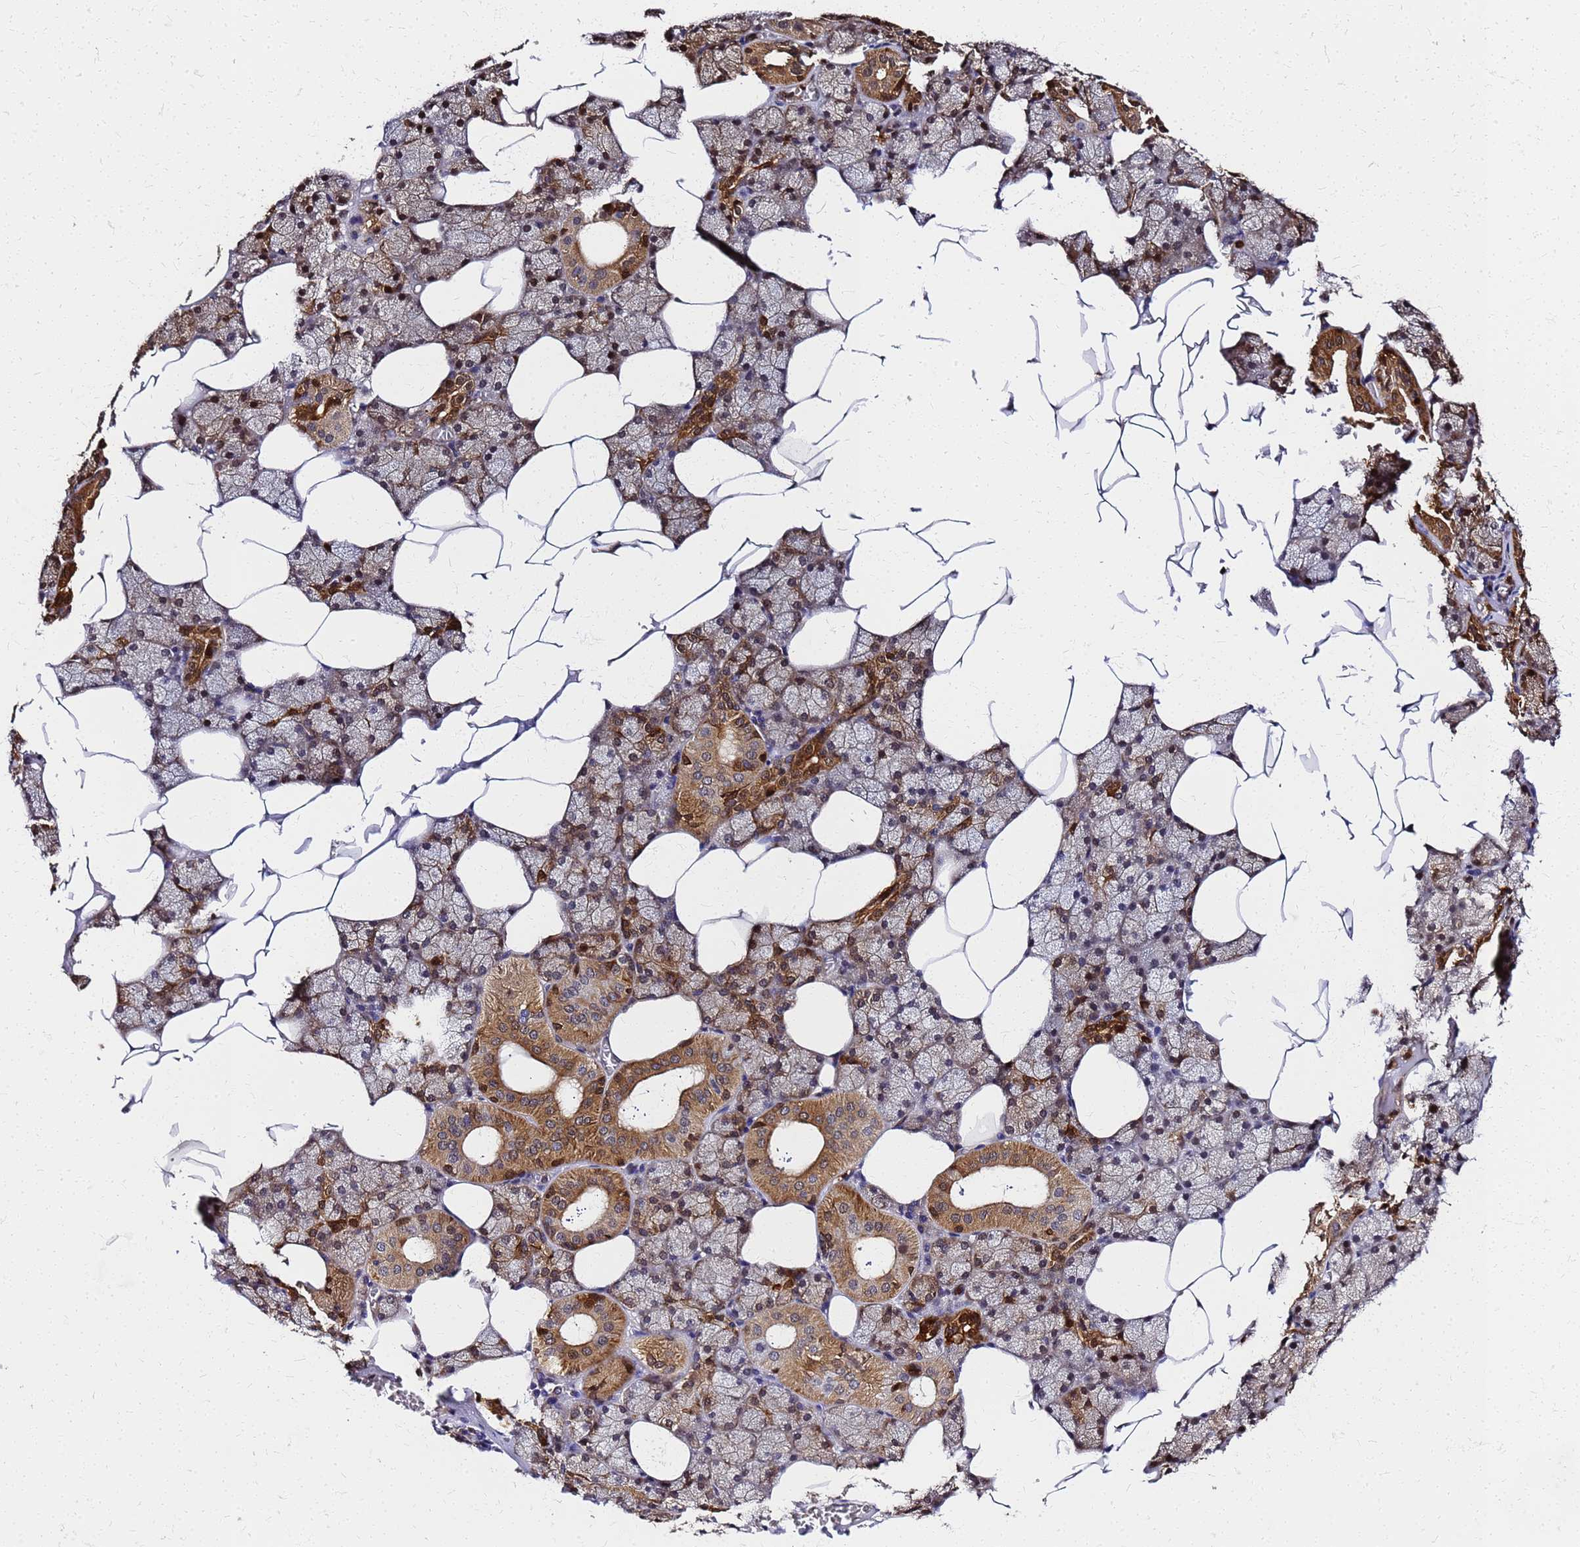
{"staining": {"intensity": "moderate", "quantity": "25%-75%", "location": "cytoplasmic/membranous,nuclear"}, "tissue": "salivary gland", "cell_type": "Glandular cells", "image_type": "normal", "snomed": [{"axis": "morphology", "description": "Normal tissue, NOS"}, {"axis": "topography", "description": "Salivary gland"}], "caption": "A brown stain labels moderate cytoplasmic/membranous,nuclear expression of a protein in glandular cells of normal salivary gland.", "gene": "S100A11", "patient": {"sex": "male", "age": 62}}